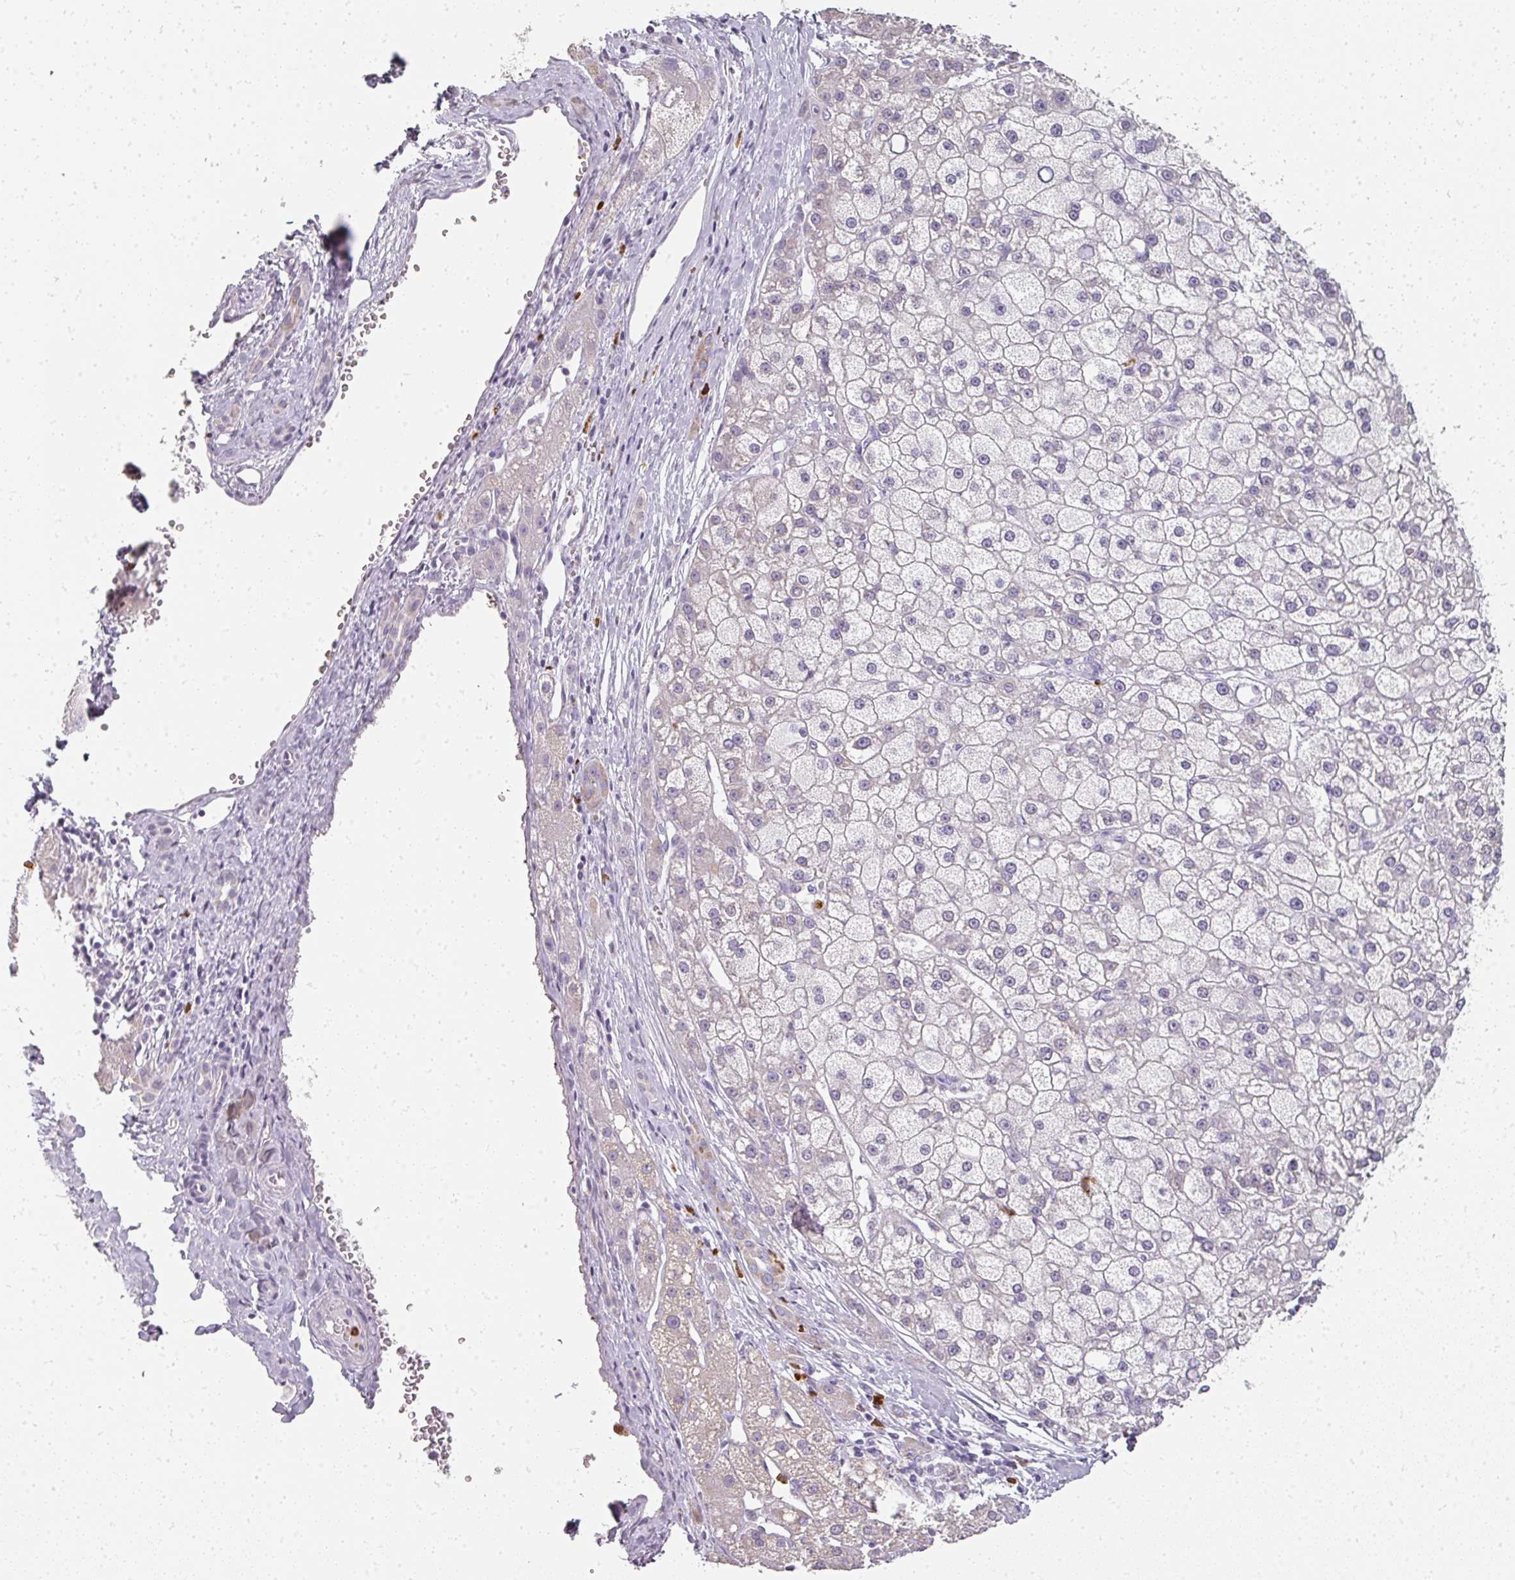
{"staining": {"intensity": "negative", "quantity": "none", "location": "none"}, "tissue": "liver cancer", "cell_type": "Tumor cells", "image_type": "cancer", "snomed": [{"axis": "morphology", "description": "Carcinoma, Hepatocellular, NOS"}, {"axis": "topography", "description": "Liver"}], "caption": "IHC of liver cancer (hepatocellular carcinoma) shows no staining in tumor cells.", "gene": "CAMP", "patient": {"sex": "male", "age": 67}}